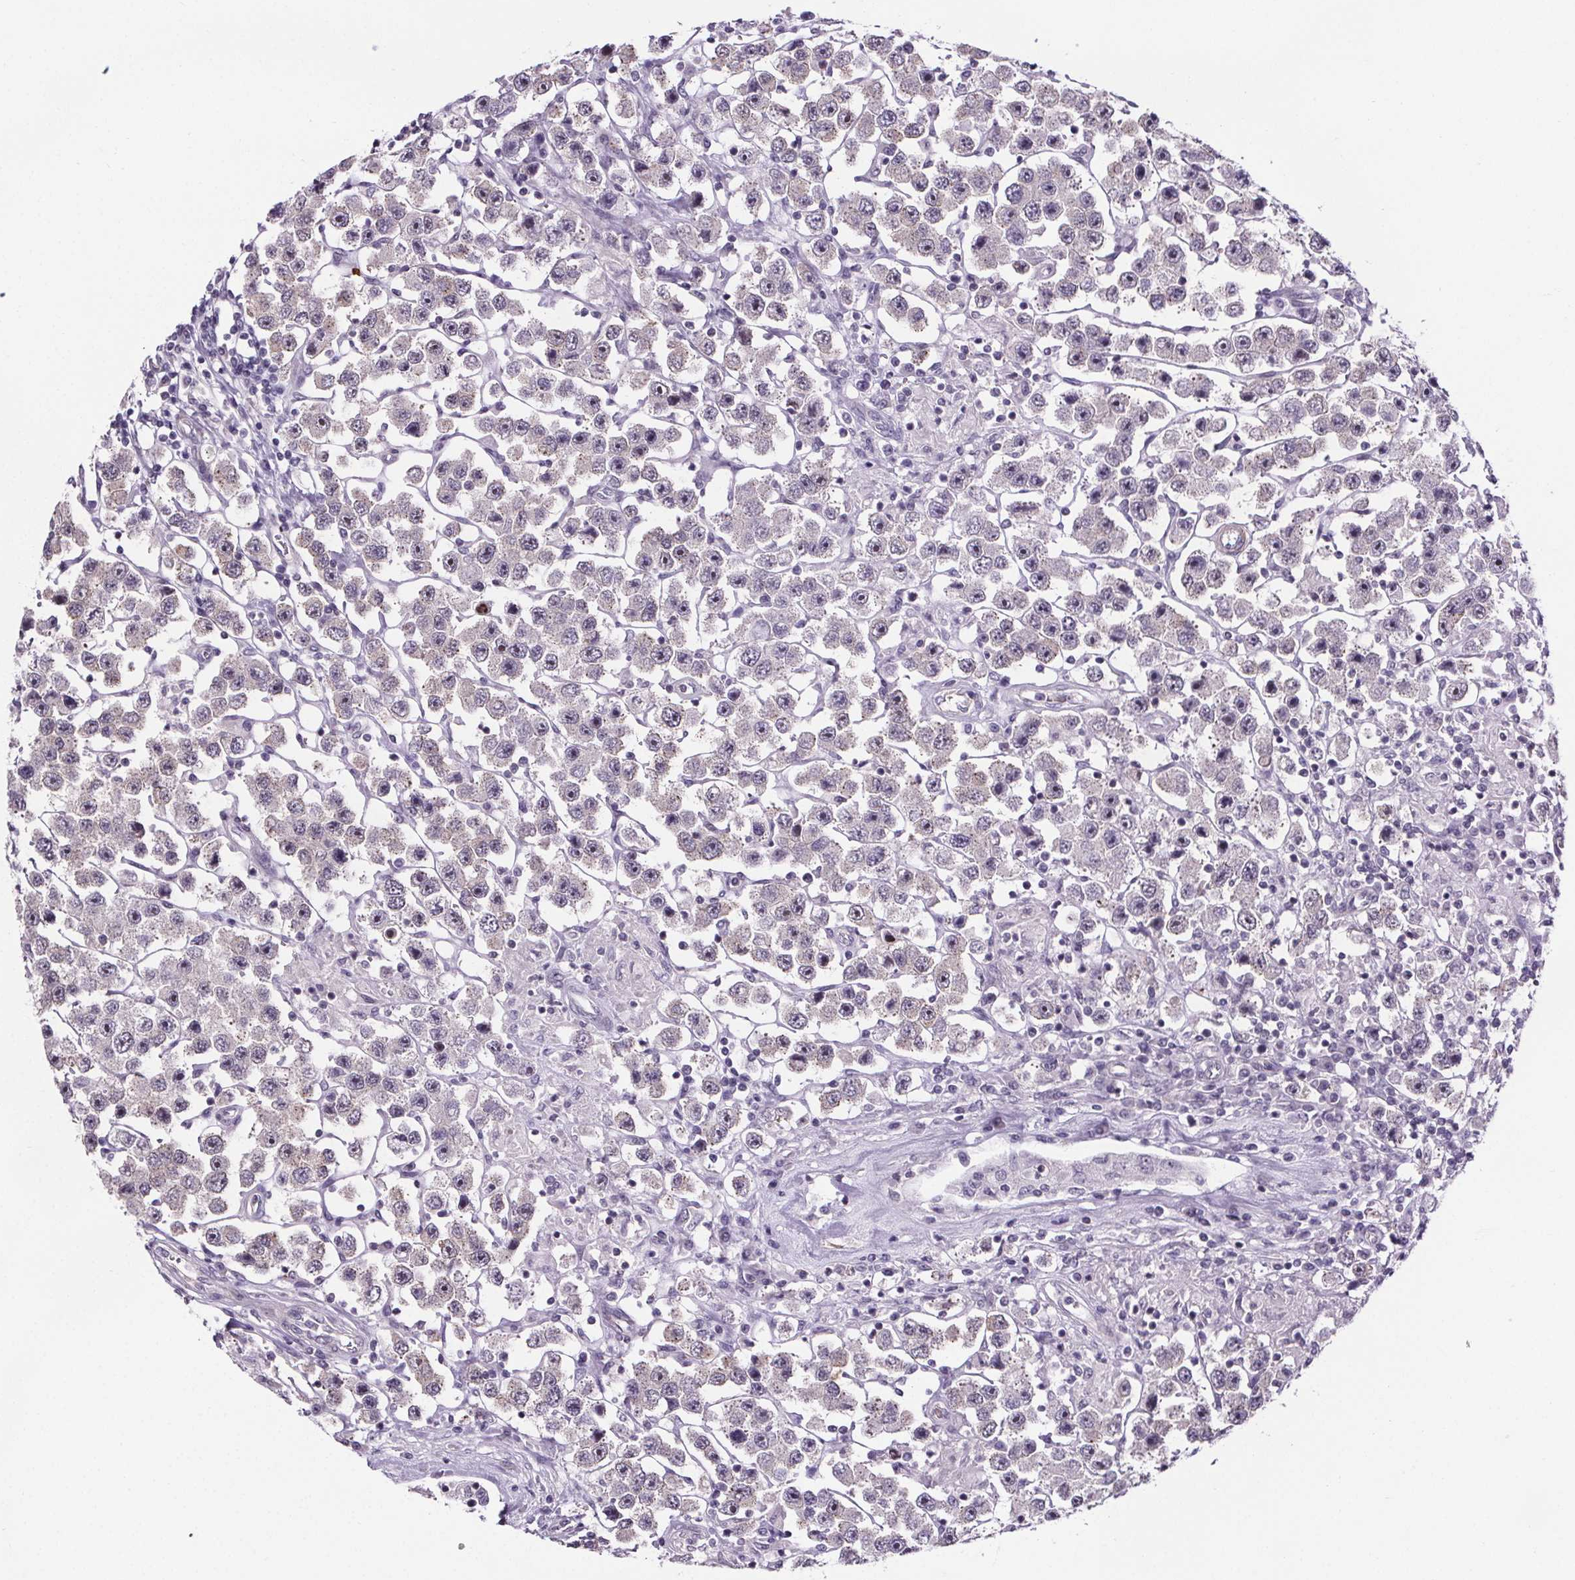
{"staining": {"intensity": "weak", "quantity": "25%-75%", "location": "cytoplasmic/membranous"}, "tissue": "testis cancer", "cell_type": "Tumor cells", "image_type": "cancer", "snomed": [{"axis": "morphology", "description": "Seminoma, NOS"}, {"axis": "topography", "description": "Testis"}], "caption": "Seminoma (testis) stained with immunohistochemistry (IHC) shows weak cytoplasmic/membranous positivity in about 25%-75% of tumor cells.", "gene": "TTC12", "patient": {"sex": "male", "age": 45}}